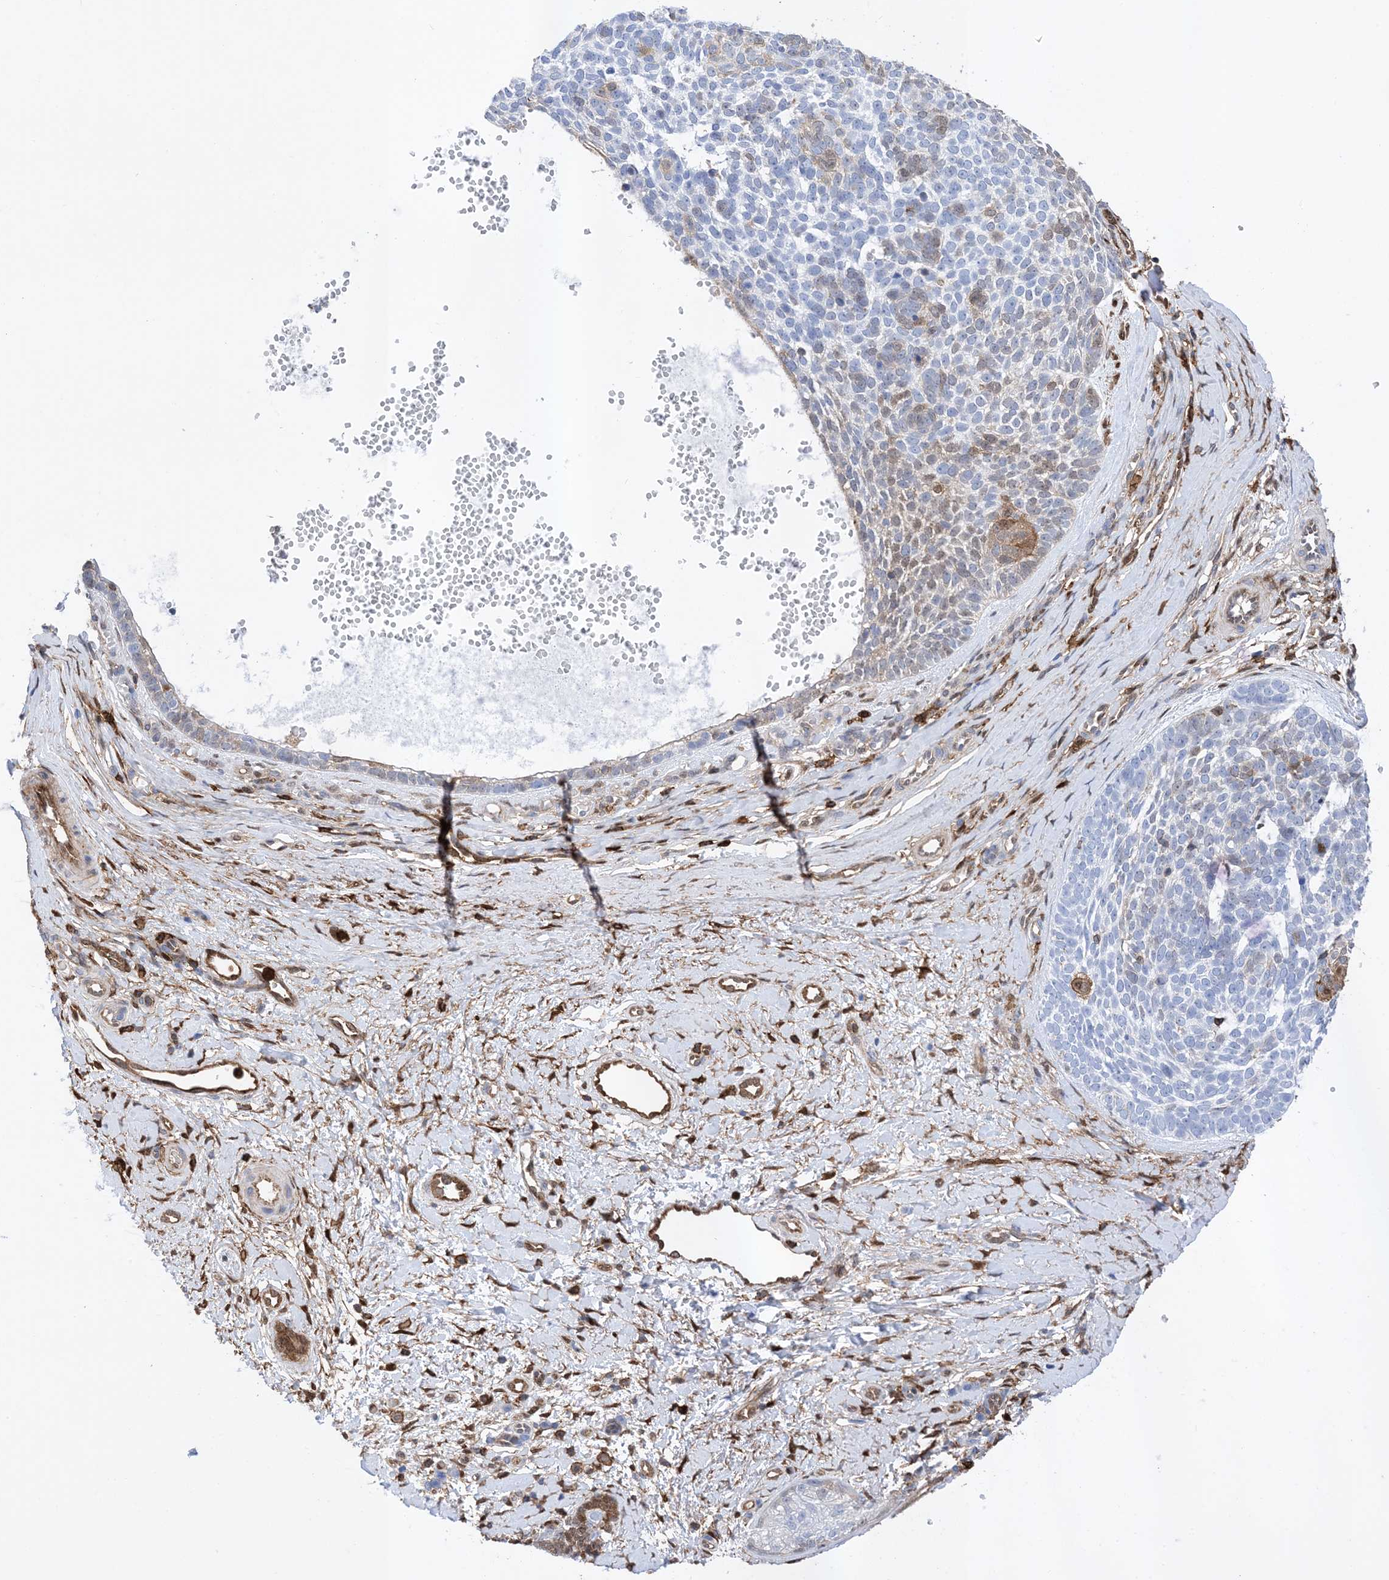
{"staining": {"intensity": "moderate", "quantity": "<25%", "location": "cytoplasmic/membranous"}, "tissue": "skin cancer", "cell_type": "Tumor cells", "image_type": "cancer", "snomed": [{"axis": "morphology", "description": "Basal cell carcinoma"}, {"axis": "topography", "description": "Skin"}], "caption": "Moderate cytoplasmic/membranous expression is seen in approximately <25% of tumor cells in skin cancer (basal cell carcinoma).", "gene": "ANXA1", "patient": {"sex": "female", "age": 81}}